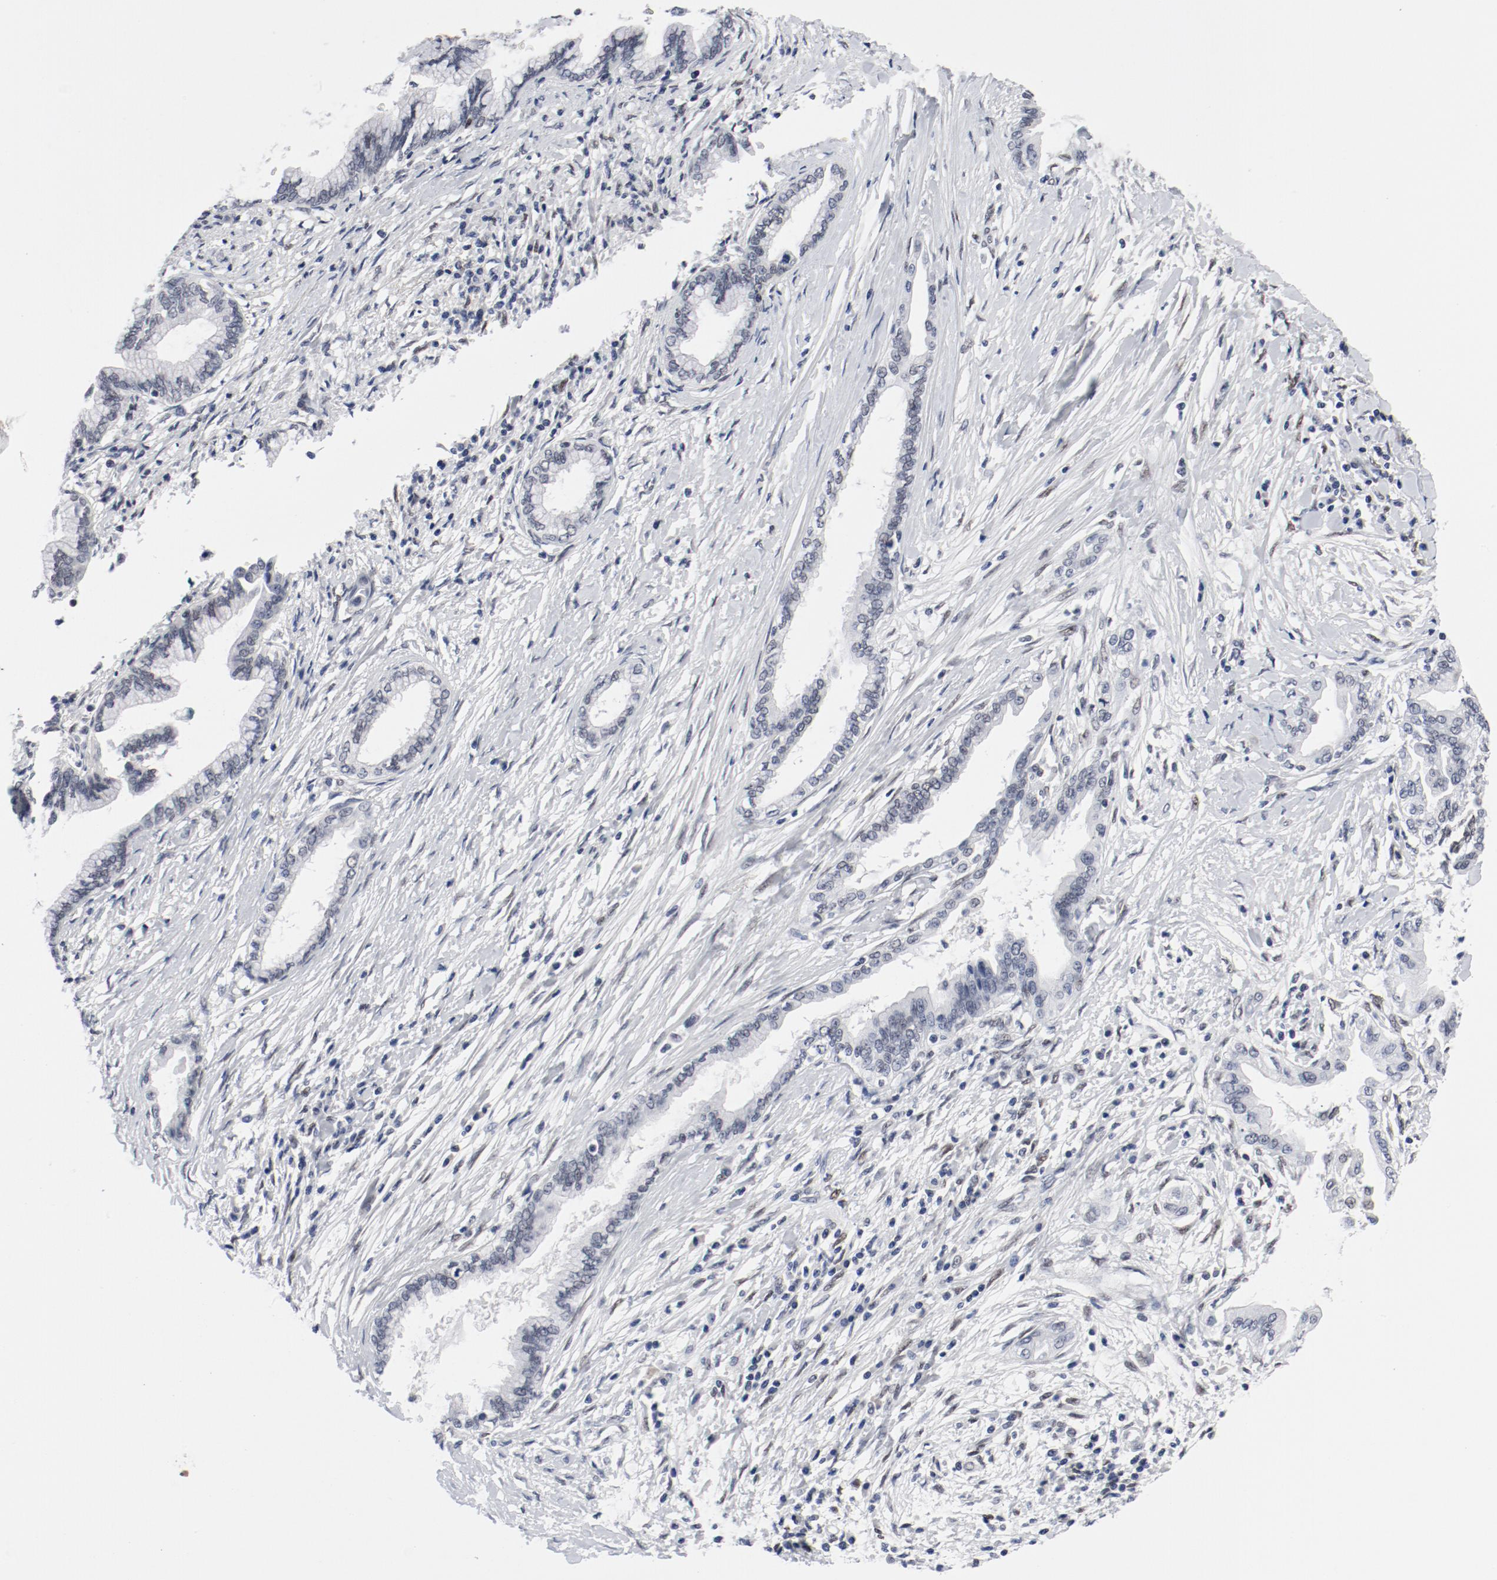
{"staining": {"intensity": "weak", "quantity": "<25%", "location": "nuclear"}, "tissue": "pancreatic cancer", "cell_type": "Tumor cells", "image_type": "cancer", "snomed": [{"axis": "morphology", "description": "Adenocarcinoma, NOS"}, {"axis": "topography", "description": "Pancreas"}], "caption": "The image demonstrates no significant positivity in tumor cells of pancreatic adenocarcinoma.", "gene": "ARNT", "patient": {"sex": "female", "age": 64}}